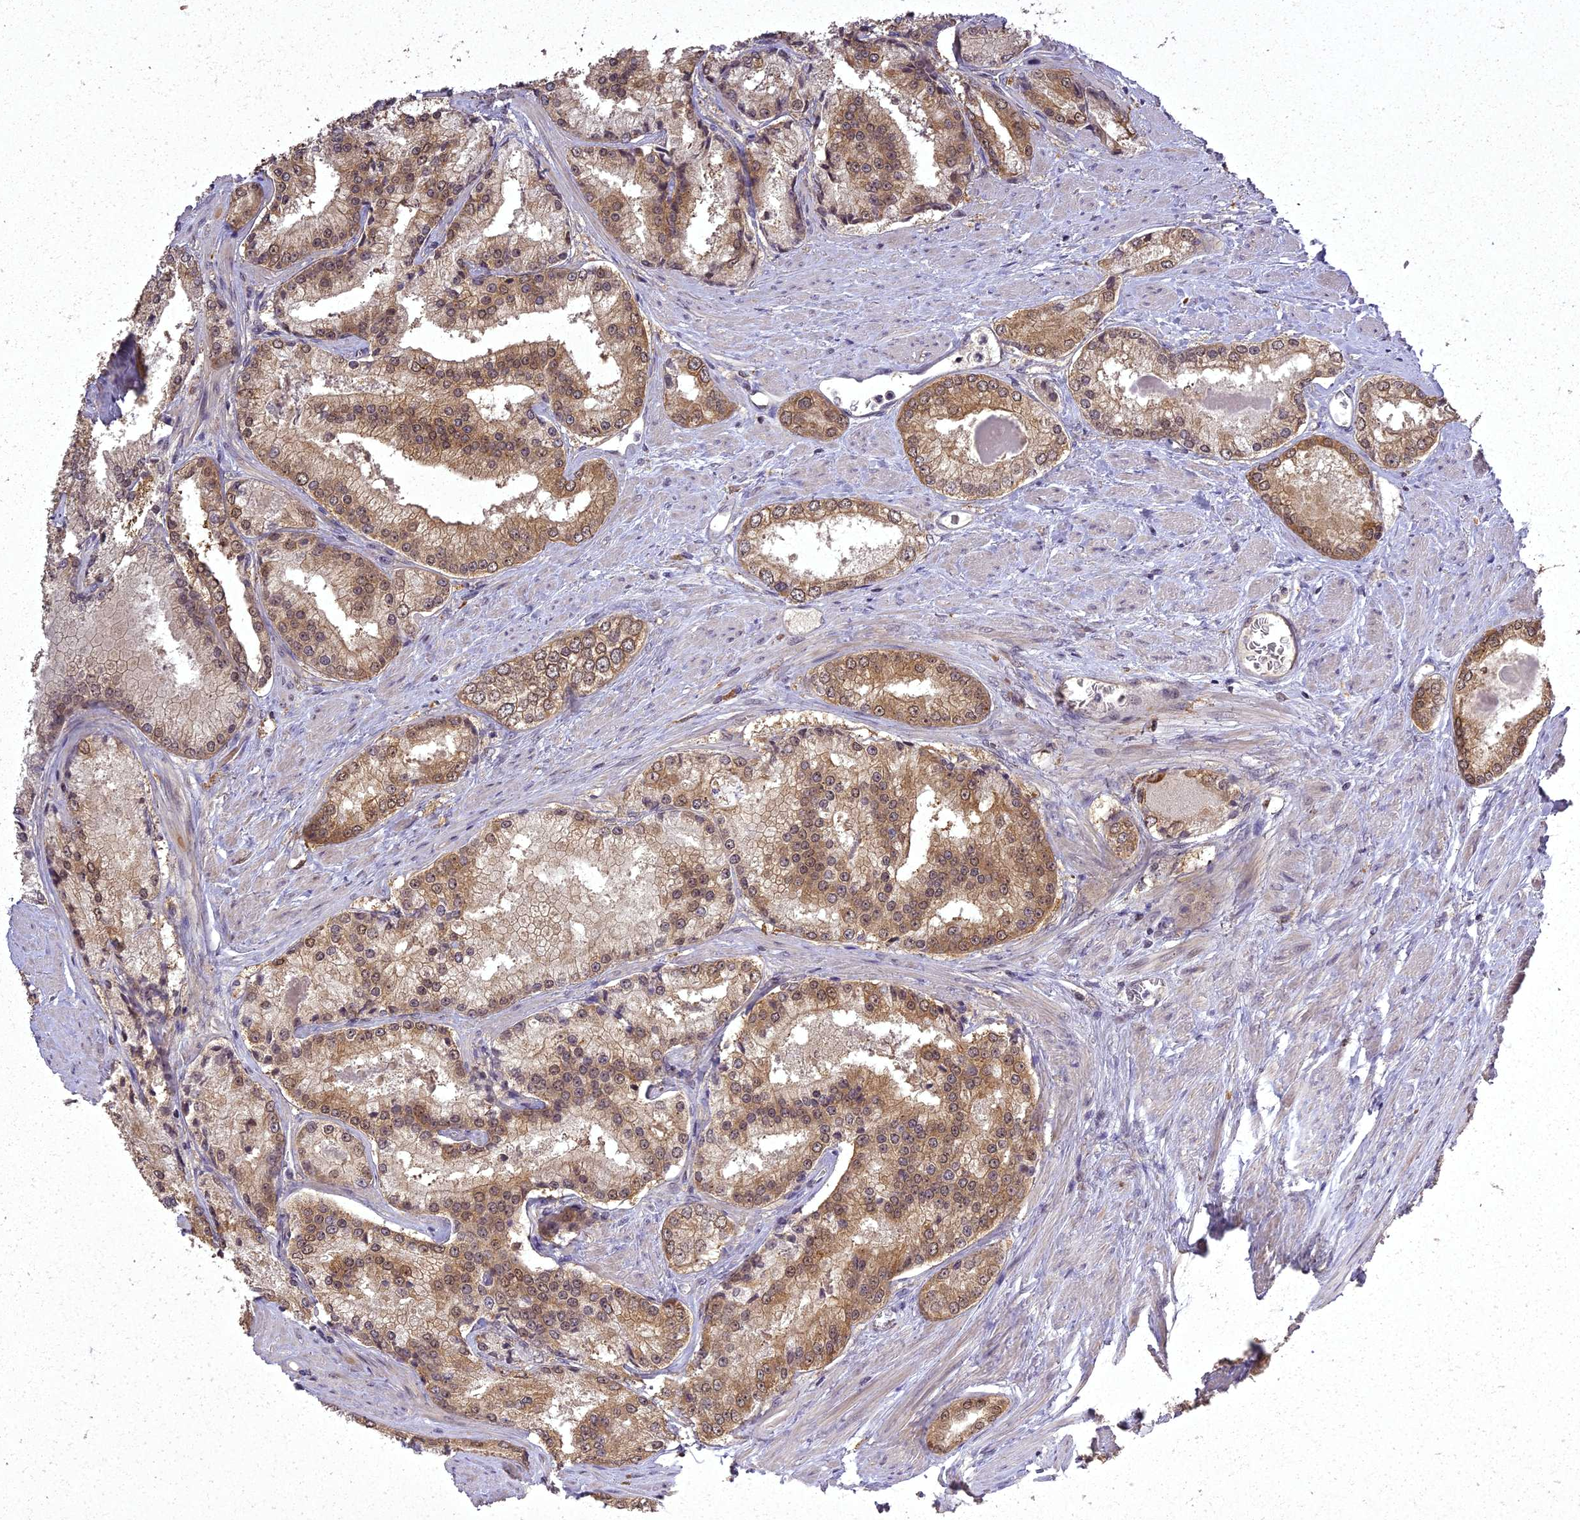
{"staining": {"intensity": "moderate", "quantity": ">75%", "location": "cytoplasmic/membranous,nuclear"}, "tissue": "prostate cancer", "cell_type": "Tumor cells", "image_type": "cancer", "snomed": [{"axis": "morphology", "description": "Adenocarcinoma, Low grade"}, {"axis": "topography", "description": "Prostate"}], "caption": "Human prostate cancer (low-grade adenocarcinoma) stained with a protein marker reveals moderate staining in tumor cells.", "gene": "ING5", "patient": {"sex": "male", "age": 68}}